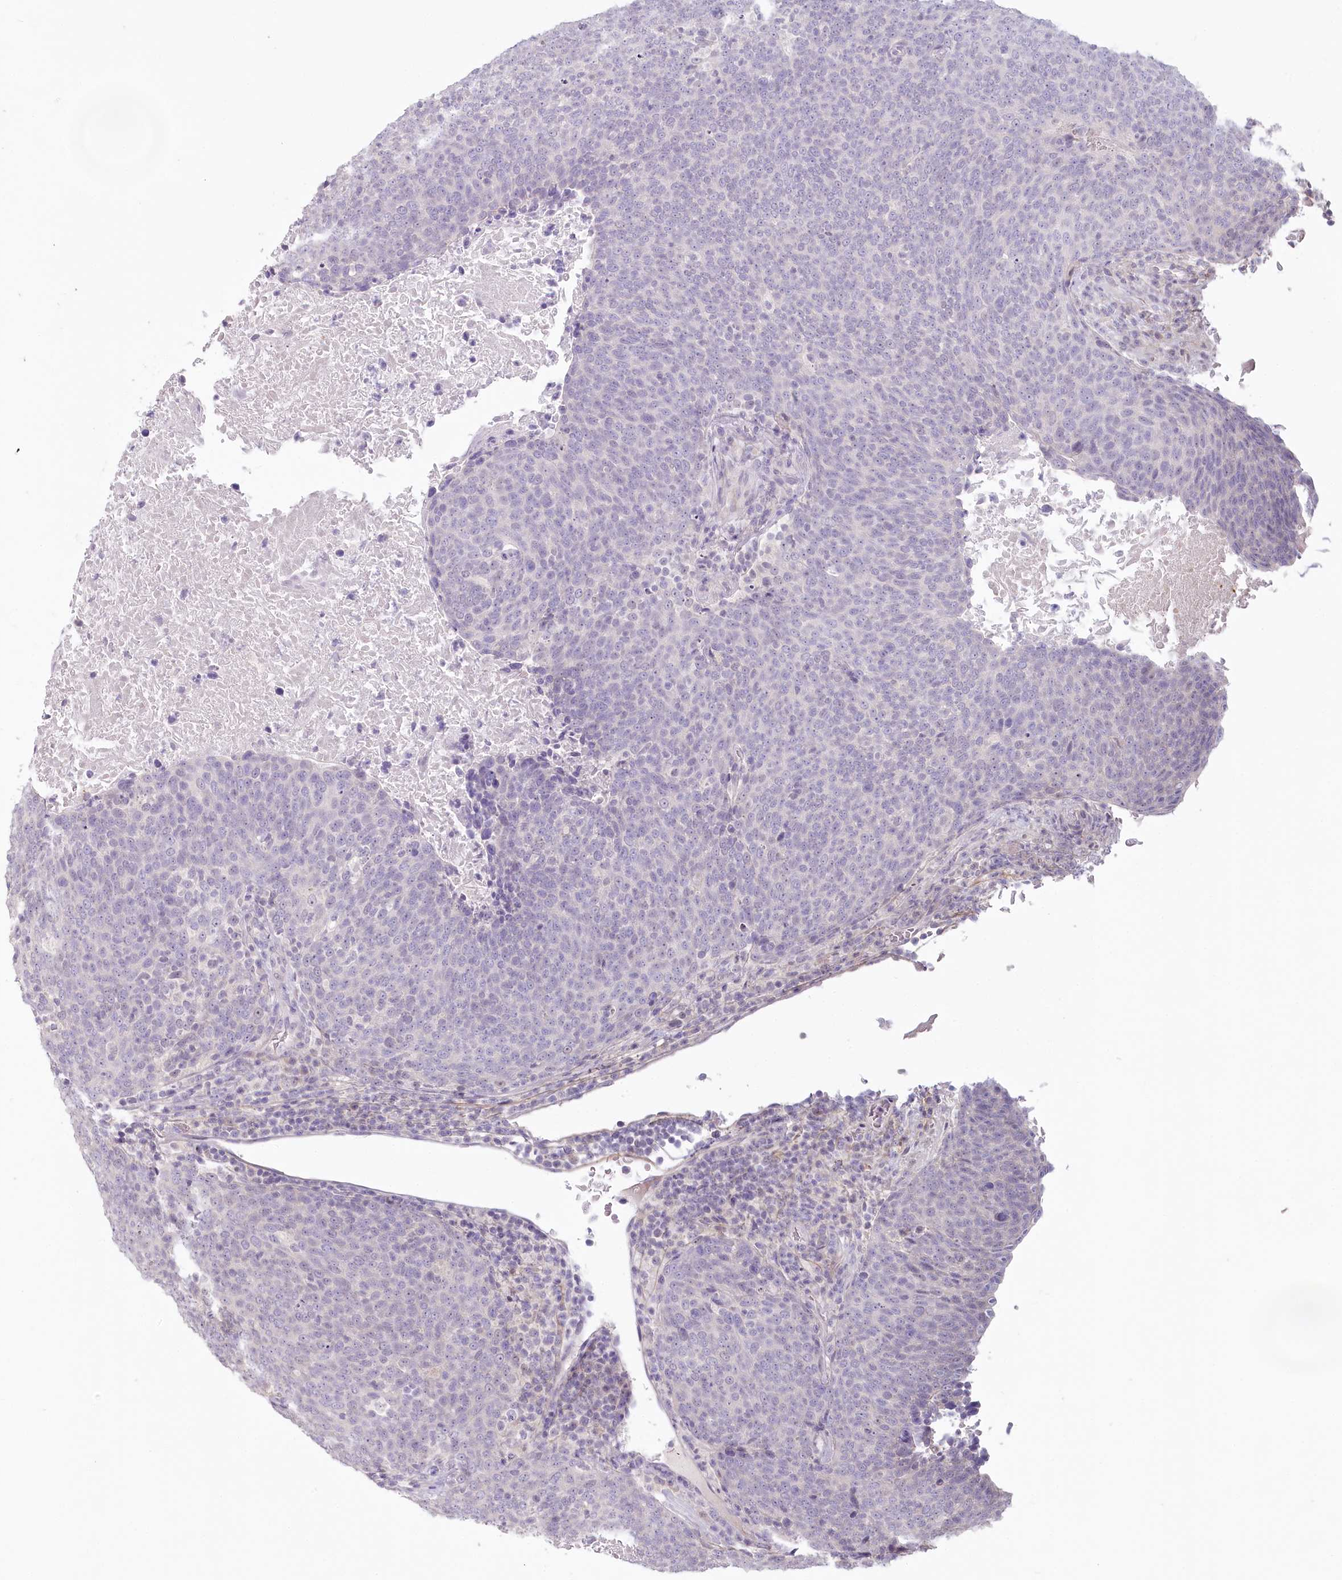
{"staining": {"intensity": "negative", "quantity": "none", "location": "none"}, "tissue": "head and neck cancer", "cell_type": "Tumor cells", "image_type": "cancer", "snomed": [{"axis": "morphology", "description": "Squamous cell carcinoma, NOS"}, {"axis": "morphology", "description": "Squamous cell carcinoma, metastatic, NOS"}, {"axis": "topography", "description": "Lymph node"}, {"axis": "topography", "description": "Head-Neck"}], "caption": "Micrograph shows no protein positivity in tumor cells of squamous cell carcinoma (head and neck) tissue. Nuclei are stained in blue.", "gene": "USP11", "patient": {"sex": "male", "age": 62}}